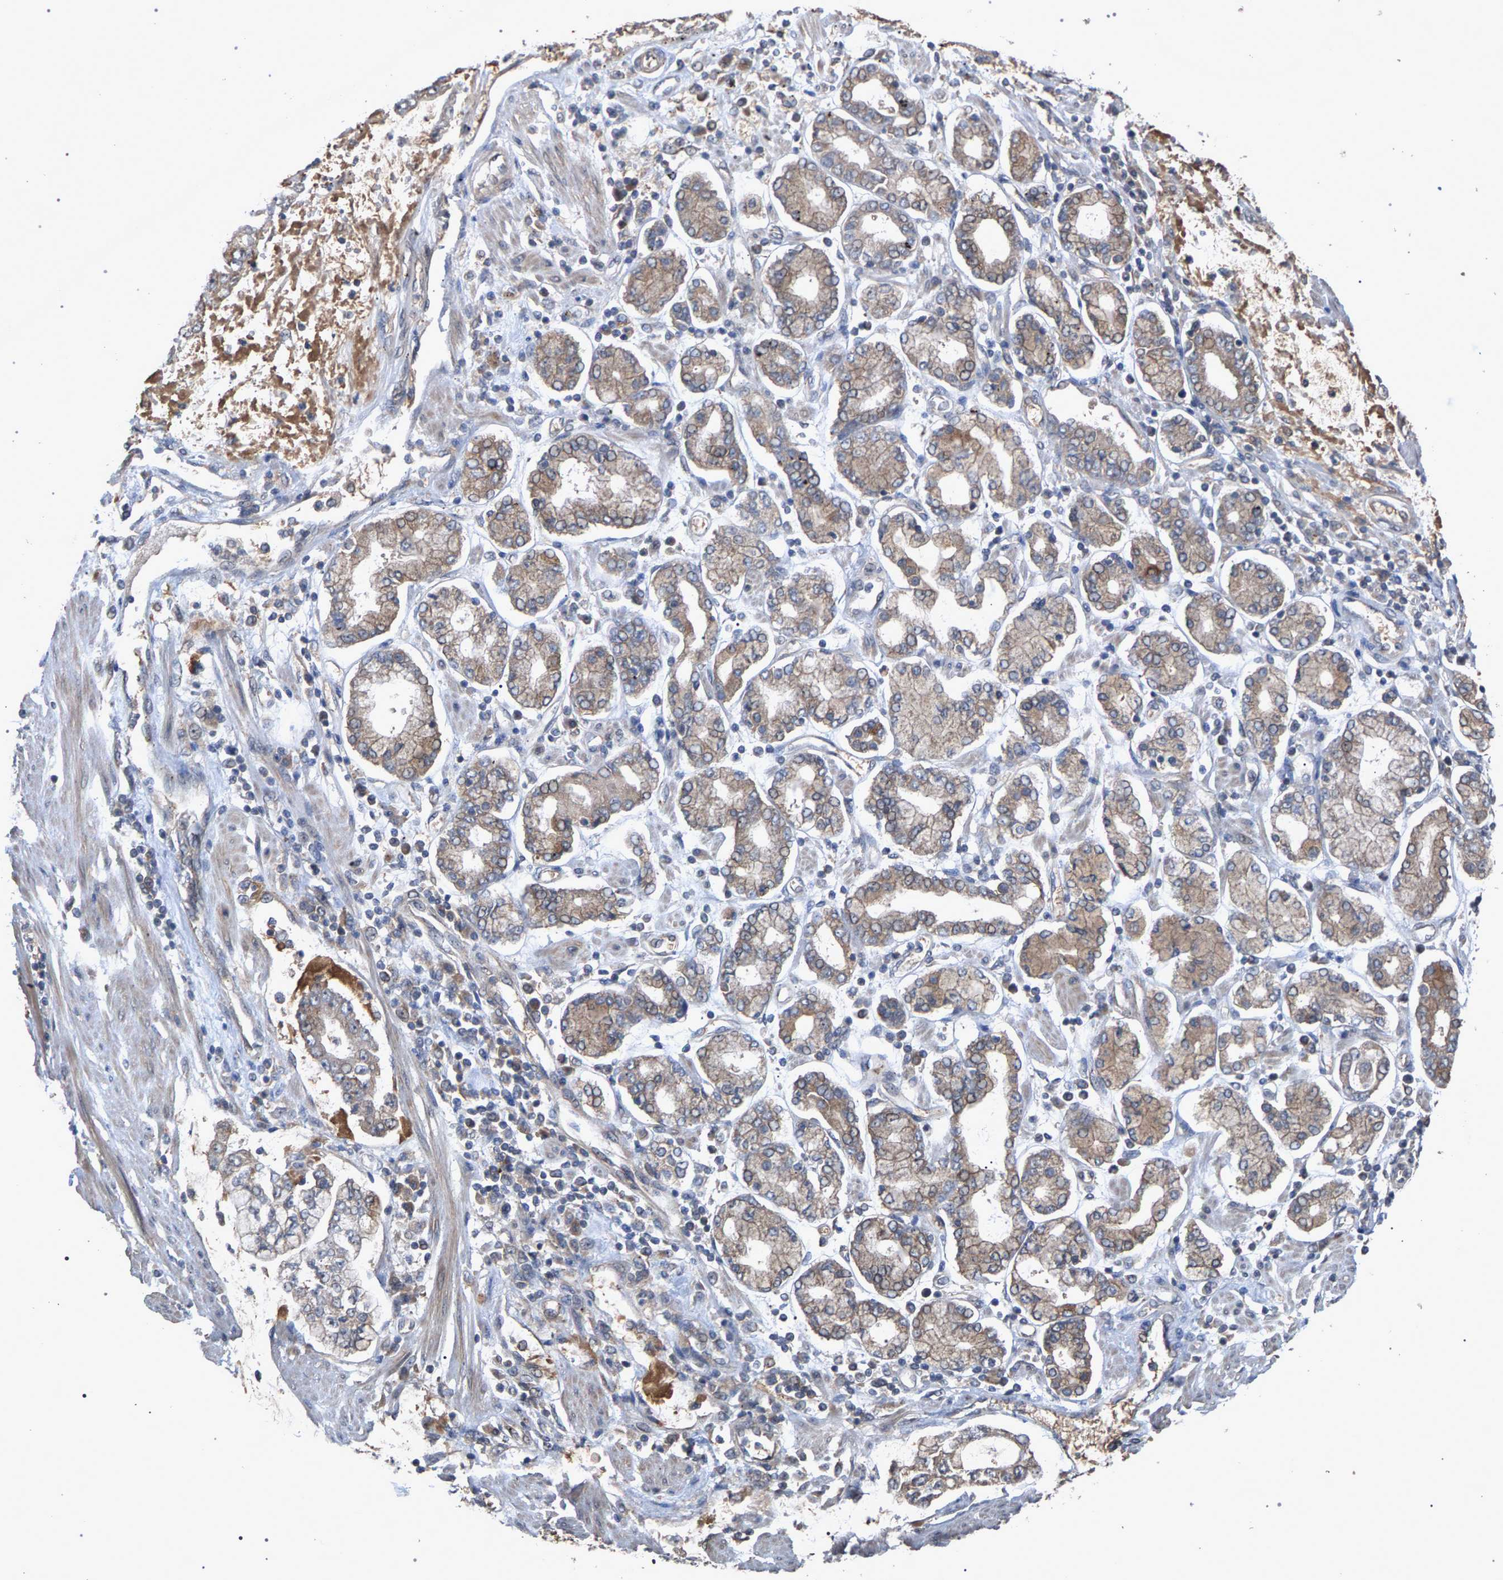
{"staining": {"intensity": "weak", "quantity": ">75%", "location": "cytoplasmic/membranous"}, "tissue": "stomach cancer", "cell_type": "Tumor cells", "image_type": "cancer", "snomed": [{"axis": "morphology", "description": "Adenocarcinoma, NOS"}, {"axis": "topography", "description": "Stomach"}], "caption": "Stomach cancer stained with DAB (3,3'-diaminobenzidine) IHC displays low levels of weak cytoplasmic/membranous expression in approximately >75% of tumor cells.", "gene": "SLC4A4", "patient": {"sex": "male", "age": 76}}